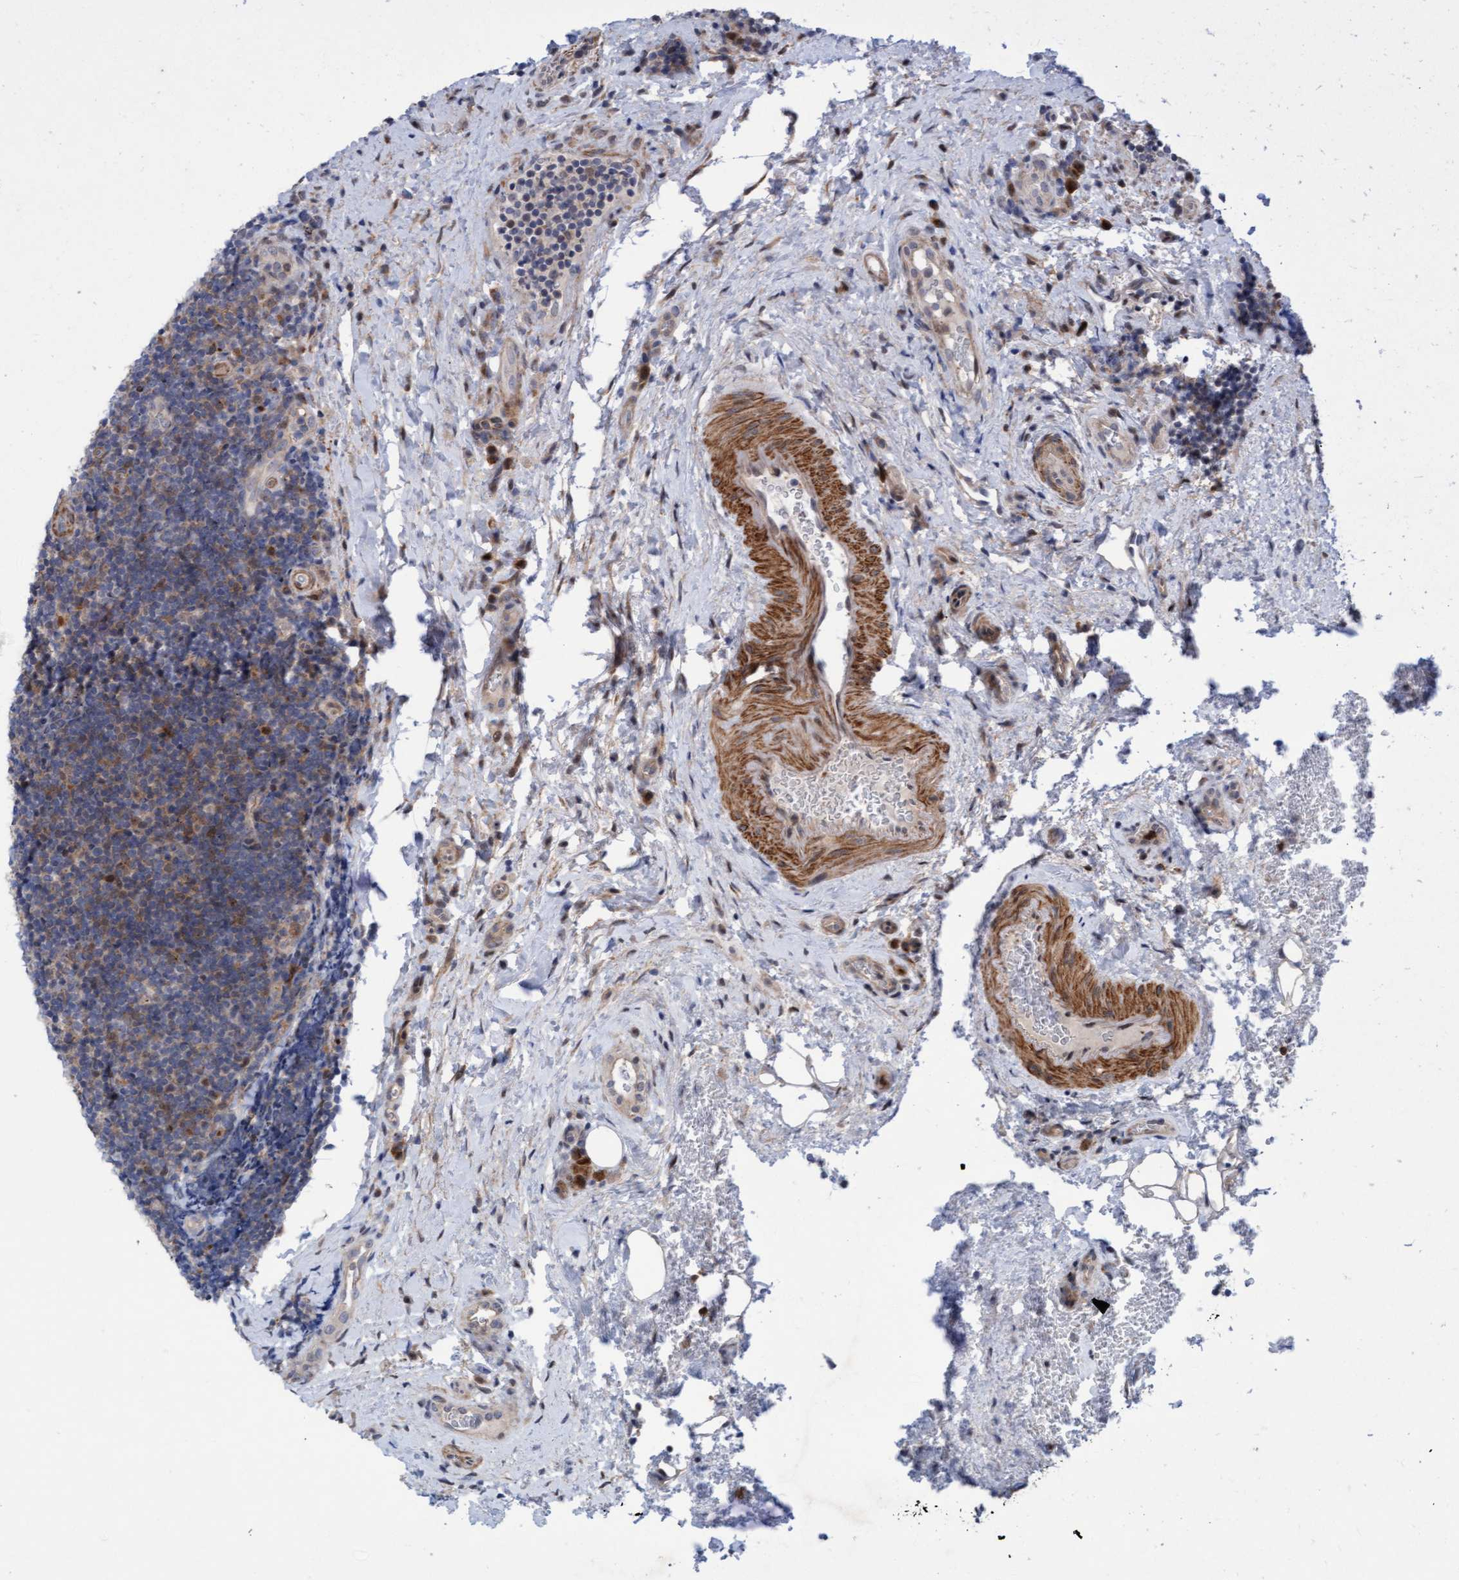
{"staining": {"intensity": "moderate", "quantity": "<25%", "location": "cytoplasmic/membranous"}, "tissue": "lymphoma", "cell_type": "Tumor cells", "image_type": "cancer", "snomed": [{"axis": "morphology", "description": "Malignant lymphoma, non-Hodgkin's type, High grade"}, {"axis": "topography", "description": "Tonsil"}], "caption": "A photomicrograph of lymphoma stained for a protein reveals moderate cytoplasmic/membranous brown staining in tumor cells.", "gene": "RAP1GAP2", "patient": {"sex": "female", "age": 36}}